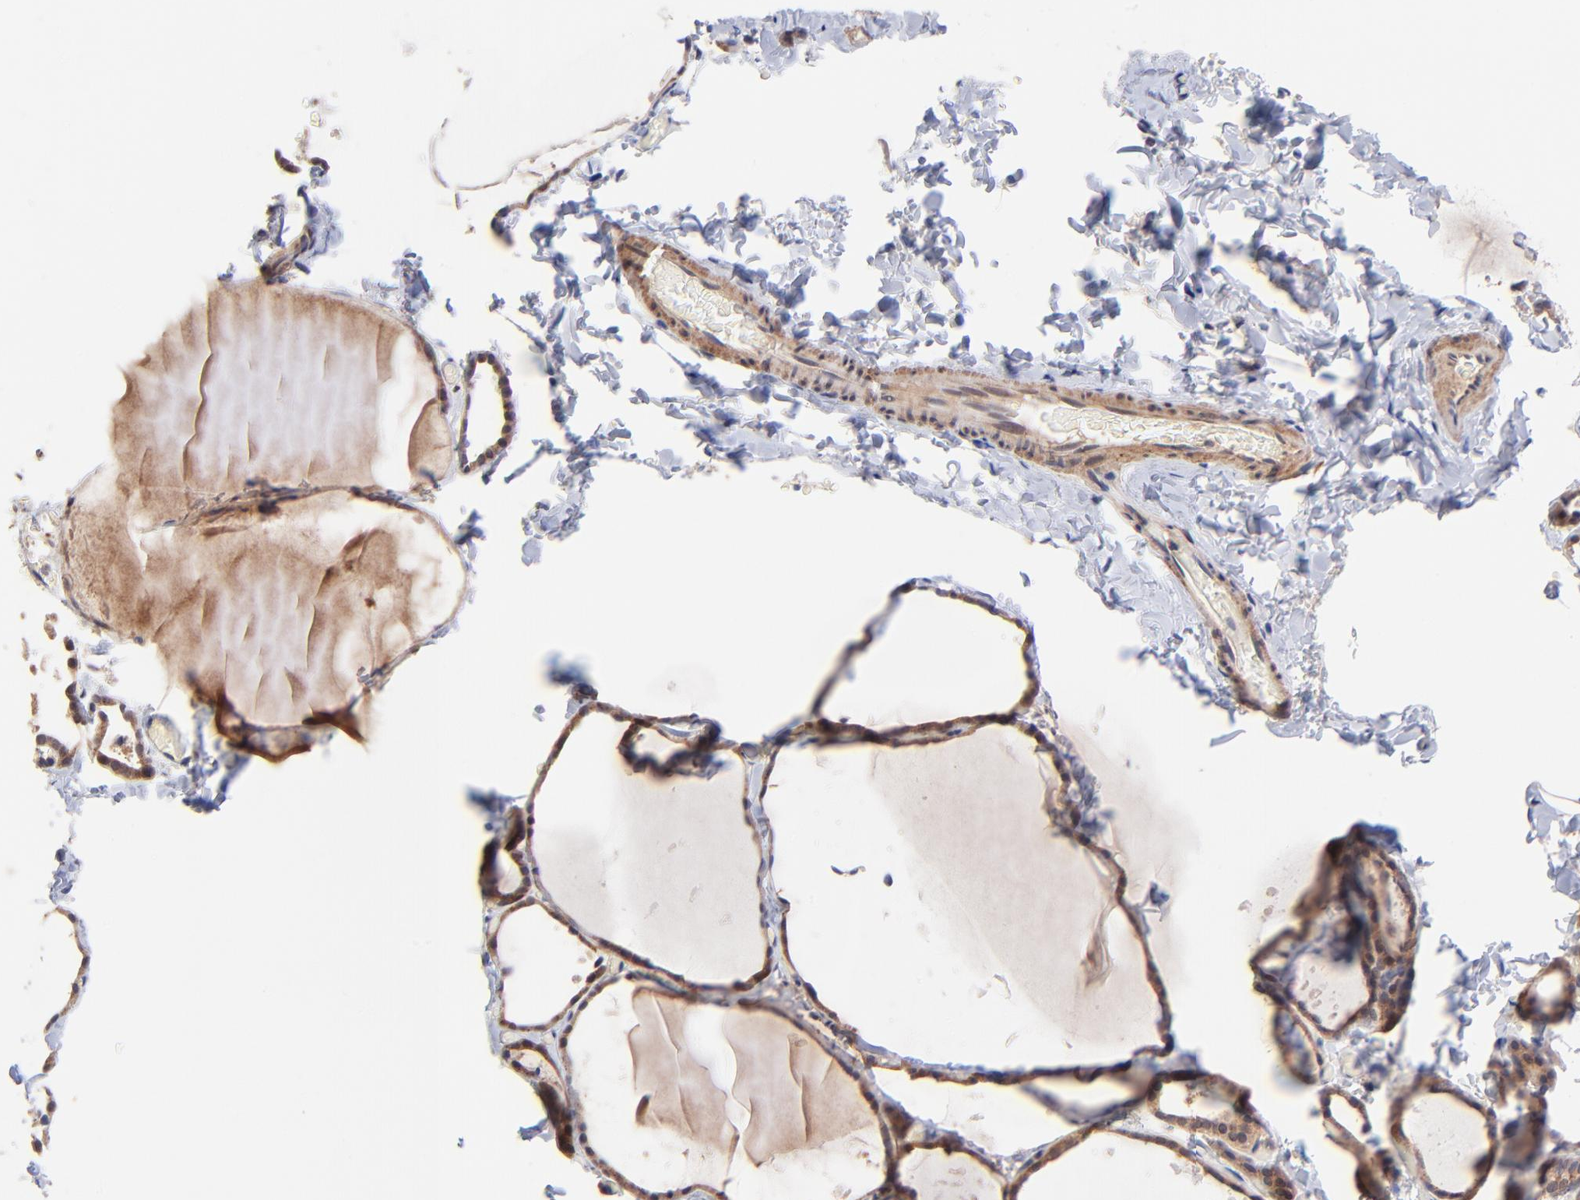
{"staining": {"intensity": "moderate", "quantity": ">75%", "location": "cytoplasmic/membranous,nuclear"}, "tissue": "thyroid gland", "cell_type": "Glandular cells", "image_type": "normal", "snomed": [{"axis": "morphology", "description": "Normal tissue, NOS"}, {"axis": "topography", "description": "Thyroid gland"}], "caption": "Moderate cytoplasmic/membranous,nuclear protein staining is identified in about >75% of glandular cells in thyroid gland. The staining was performed using DAB to visualize the protein expression in brown, while the nuclei were stained in blue with hematoxylin (Magnification: 20x).", "gene": "BAIAP2L2", "patient": {"sex": "female", "age": 22}}